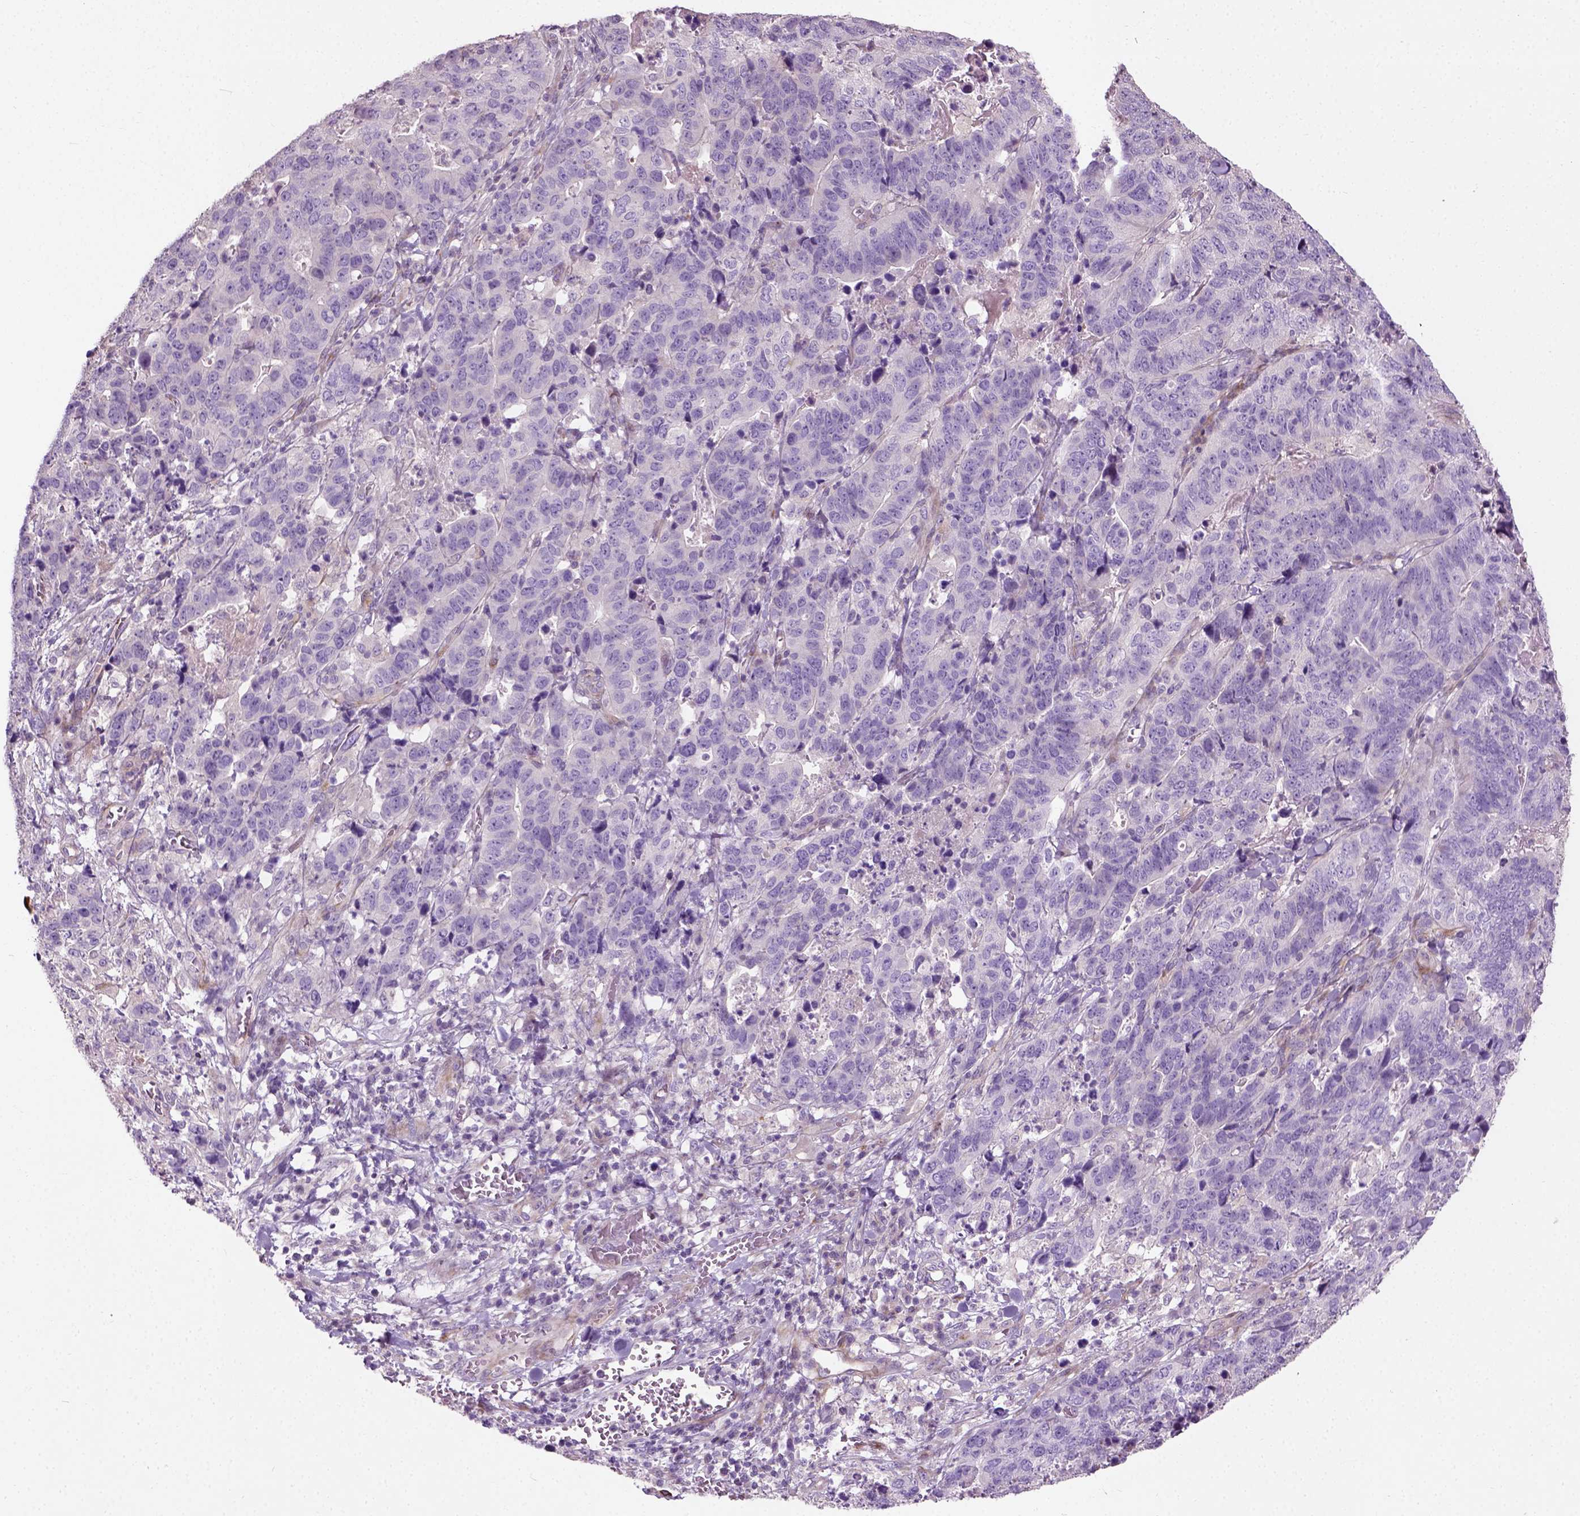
{"staining": {"intensity": "negative", "quantity": "none", "location": "none"}, "tissue": "stomach cancer", "cell_type": "Tumor cells", "image_type": "cancer", "snomed": [{"axis": "morphology", "description": "Adenocarcinoma, NOS"}, {"axis": "topography", "description": "Stomach, upper"}], "caption": "An image of human stomach adenocarcinoma is negative for staining in tumor cells.", "gene": "PKP3", "patient": {"sex": "female", "age": 67}}